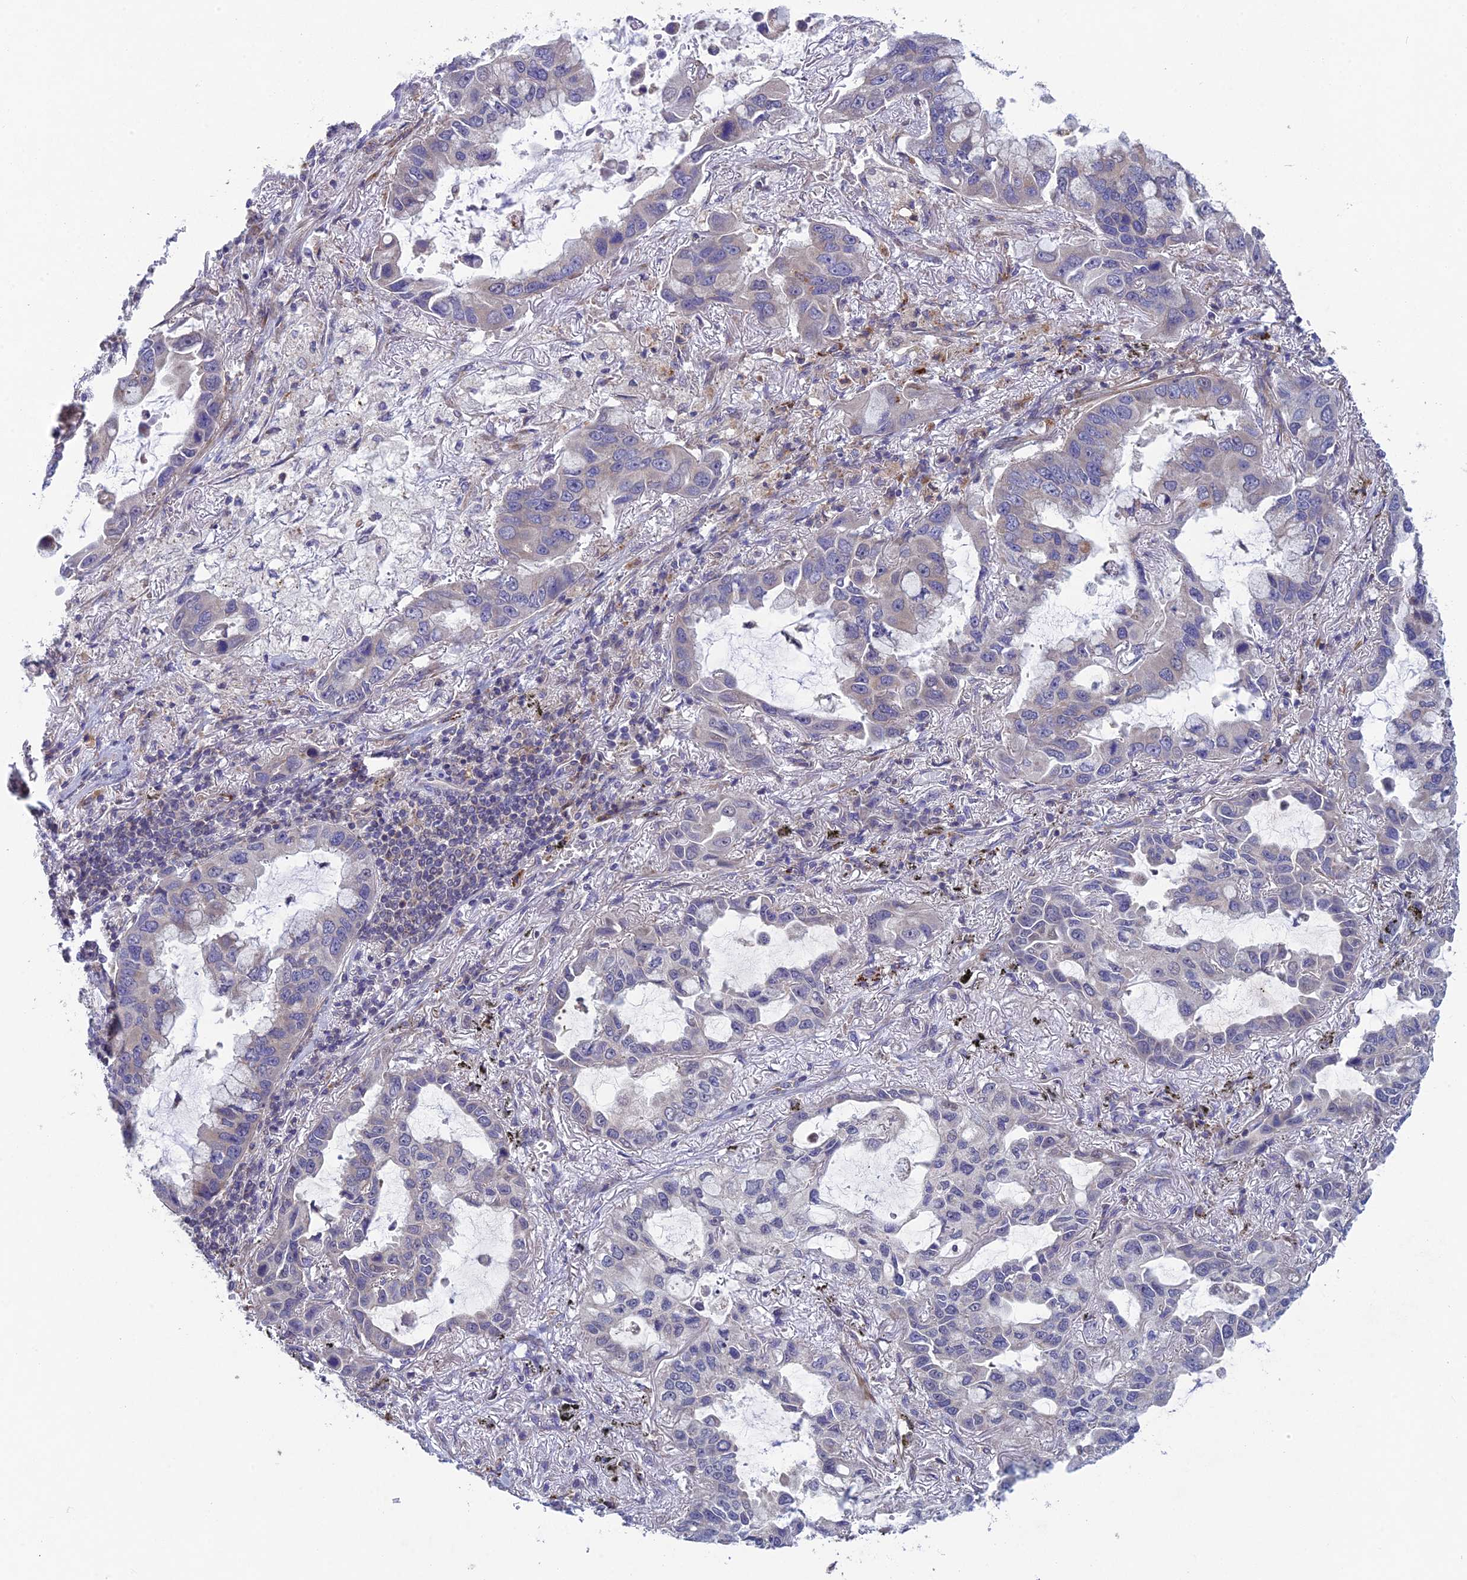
{"staining": {"intensity": "negative", "quantity": "none", "location": "none"}, "tissue": "lung cancer", "cell_type": "Tumor cells", "image_type": "cancer", "snomed": [{"axis": "morphology", "description": "Adenocarcinoma, NOS"}, {"axis": "topography", "description": "Lung"}], "caption": "This image is of lung cancer (adenocarcinoma) stained with immunohistochemistry to label a protein in brown with the nuclei are counter-stained blue. There is no expression in tumor cells.", "gene": "BLTP2", "patient": {"sex": "male", "age": 64}}